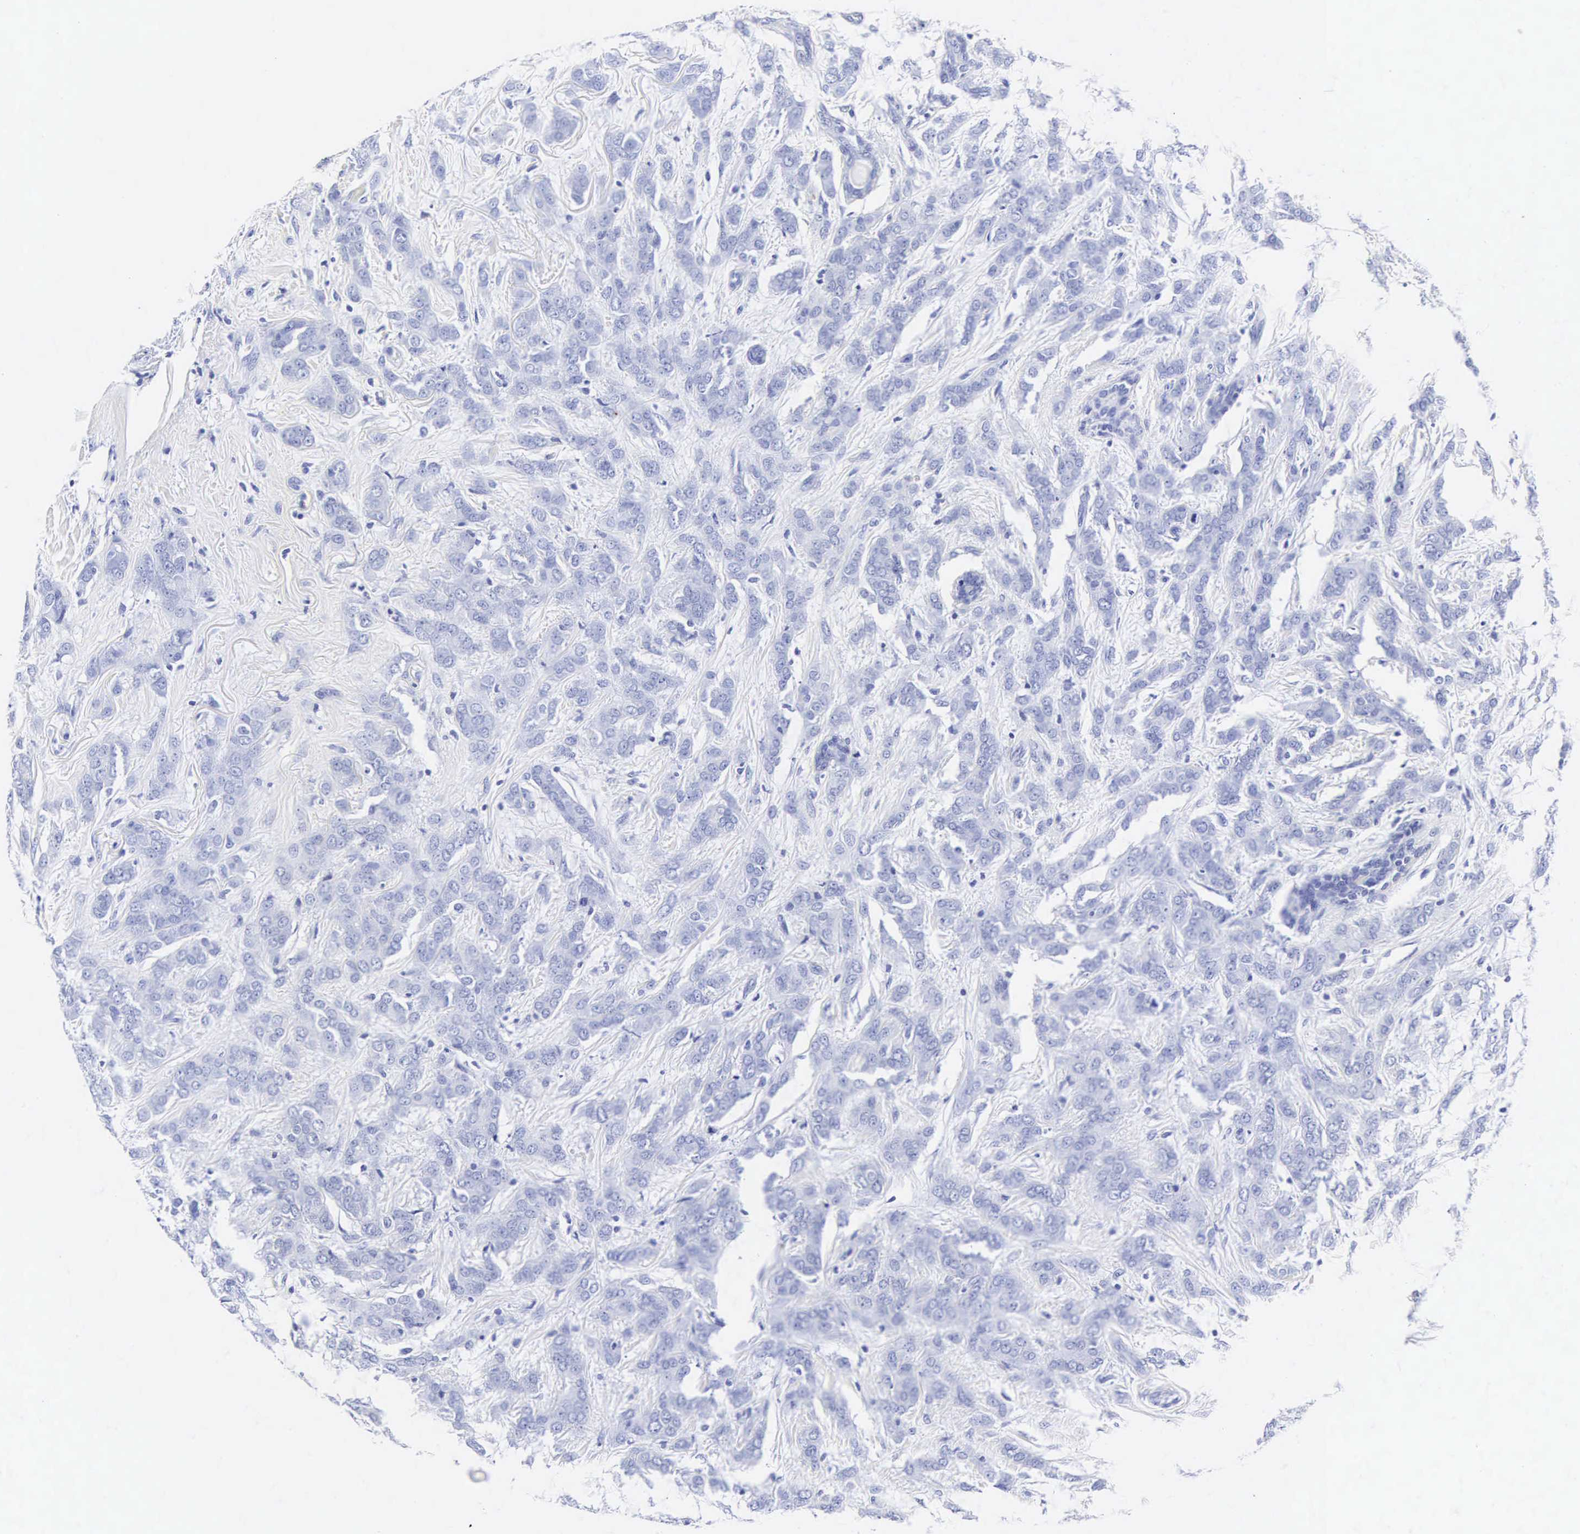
{"staining": {"intensity": "negative", "quantity": "none", "location": "none"}, "tissue": "breast cancer", "cell_type": "Tumor cells", "image_type": "cancer", "snomed": [{"axis": "morphology", "description": "Duct carcinoma"}, {"axis": "topography", "description": "Breast"}], "caption": "Tumor cells show no significant protein expression in breast invasive ductal carcinoma. (Brightfield microscopy of DAB (3,3'-diaminobenzidine) IHC at high magnification).", "gene": "INS", "patient": {"sex": "female", "age": 53}}